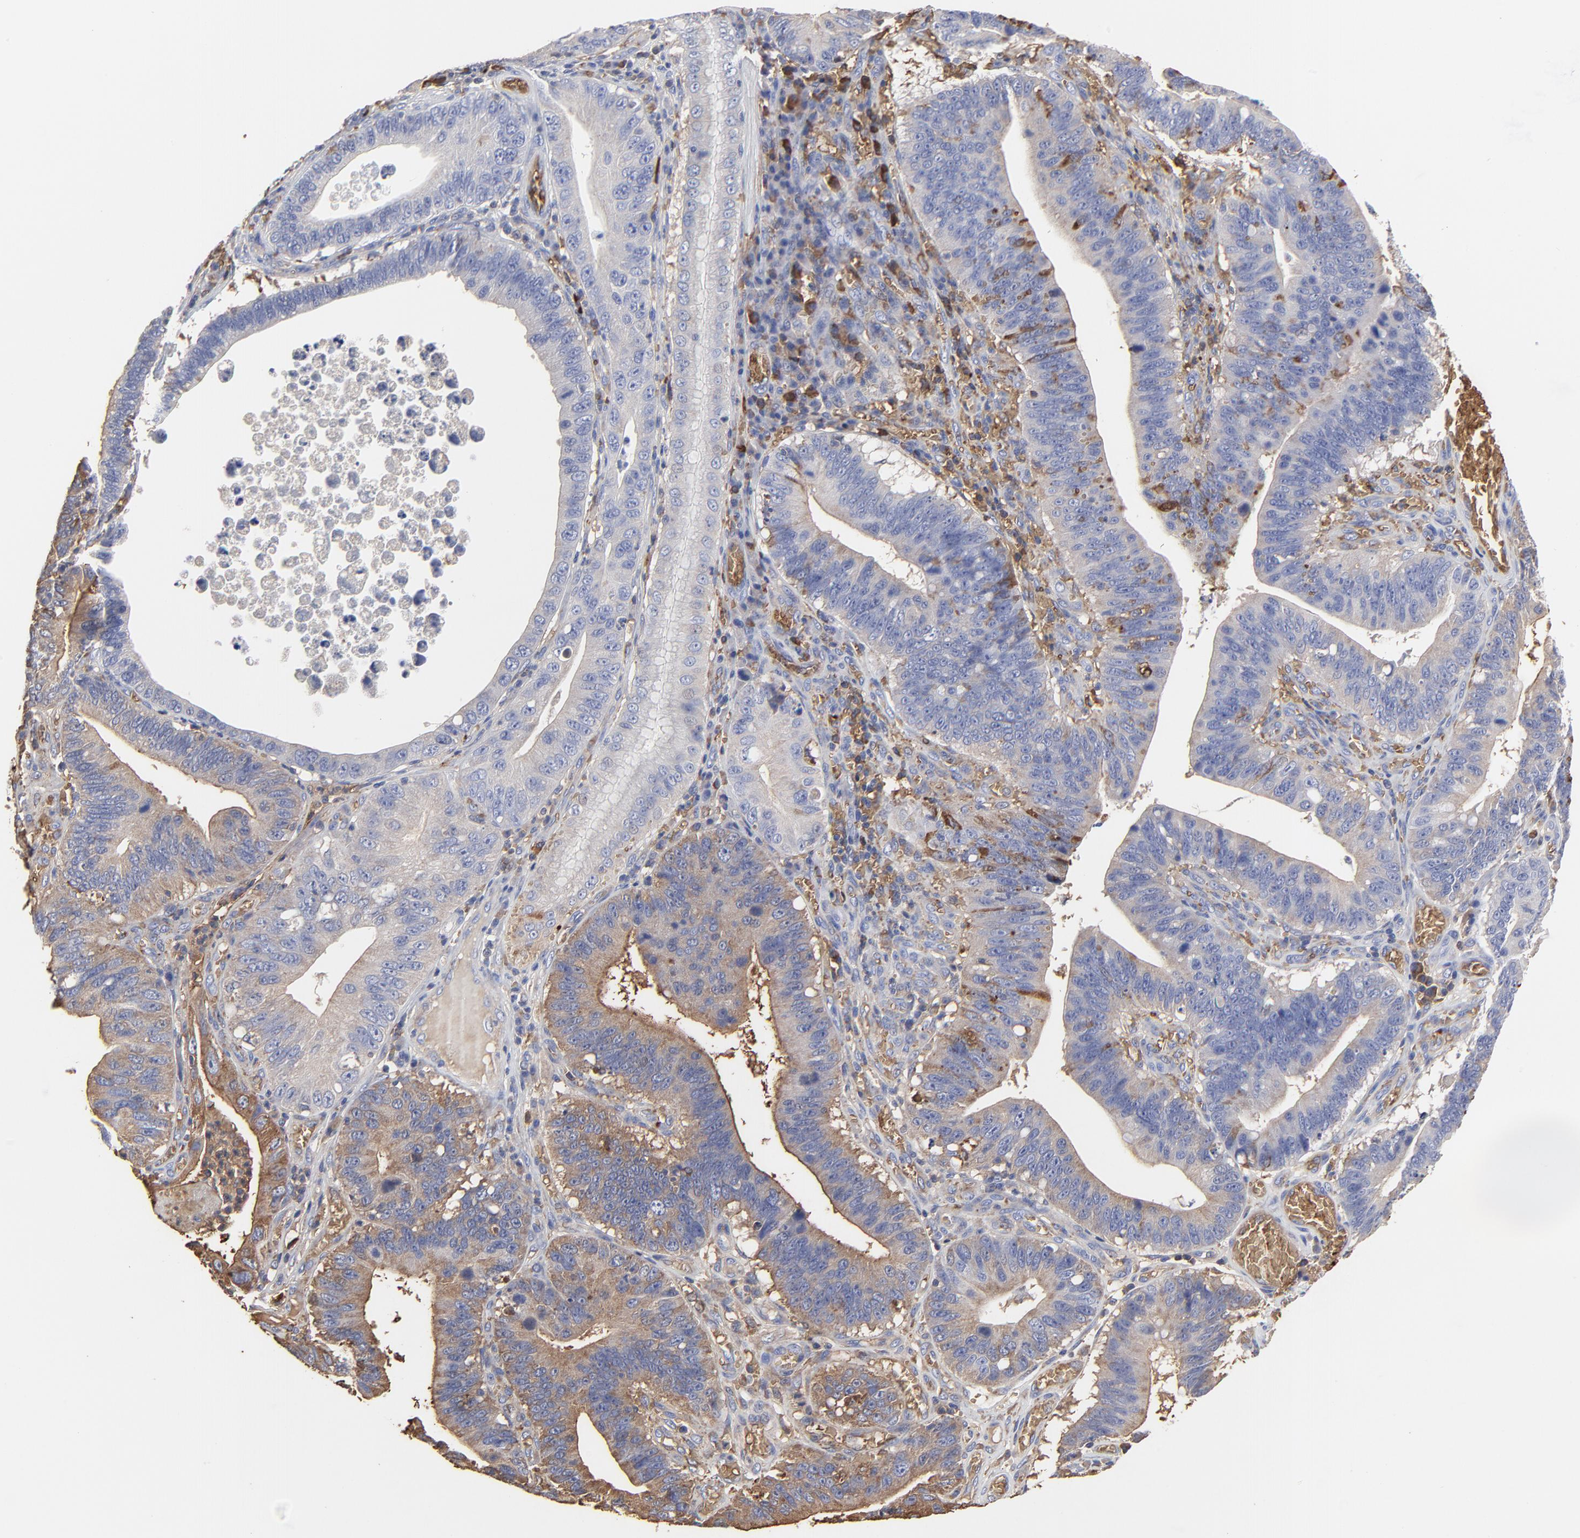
{"staining": {"intensity": "weak", "quantity": "25%-75%", "location": "cytoplasmic/membranous"}, "tissue": "stomach cancer", "cell_type": "Tumor cells", "image_type": "cancer", "snomed": [{"axis": "morphology", "description": "Adenocarcinoma, NOS"}, {"axis": "topography", "description": "Stomach"}, {"axis": "topography", "description": "Gastric cardia"}], "caption": "Stomach cancer (adenocarcinoma) tissue displays weak cytoplasmic/membranous staining in about 25%-75% of tumor cells", "gene": "PAG1", "patient": {"sex": "male", "age": 59}}